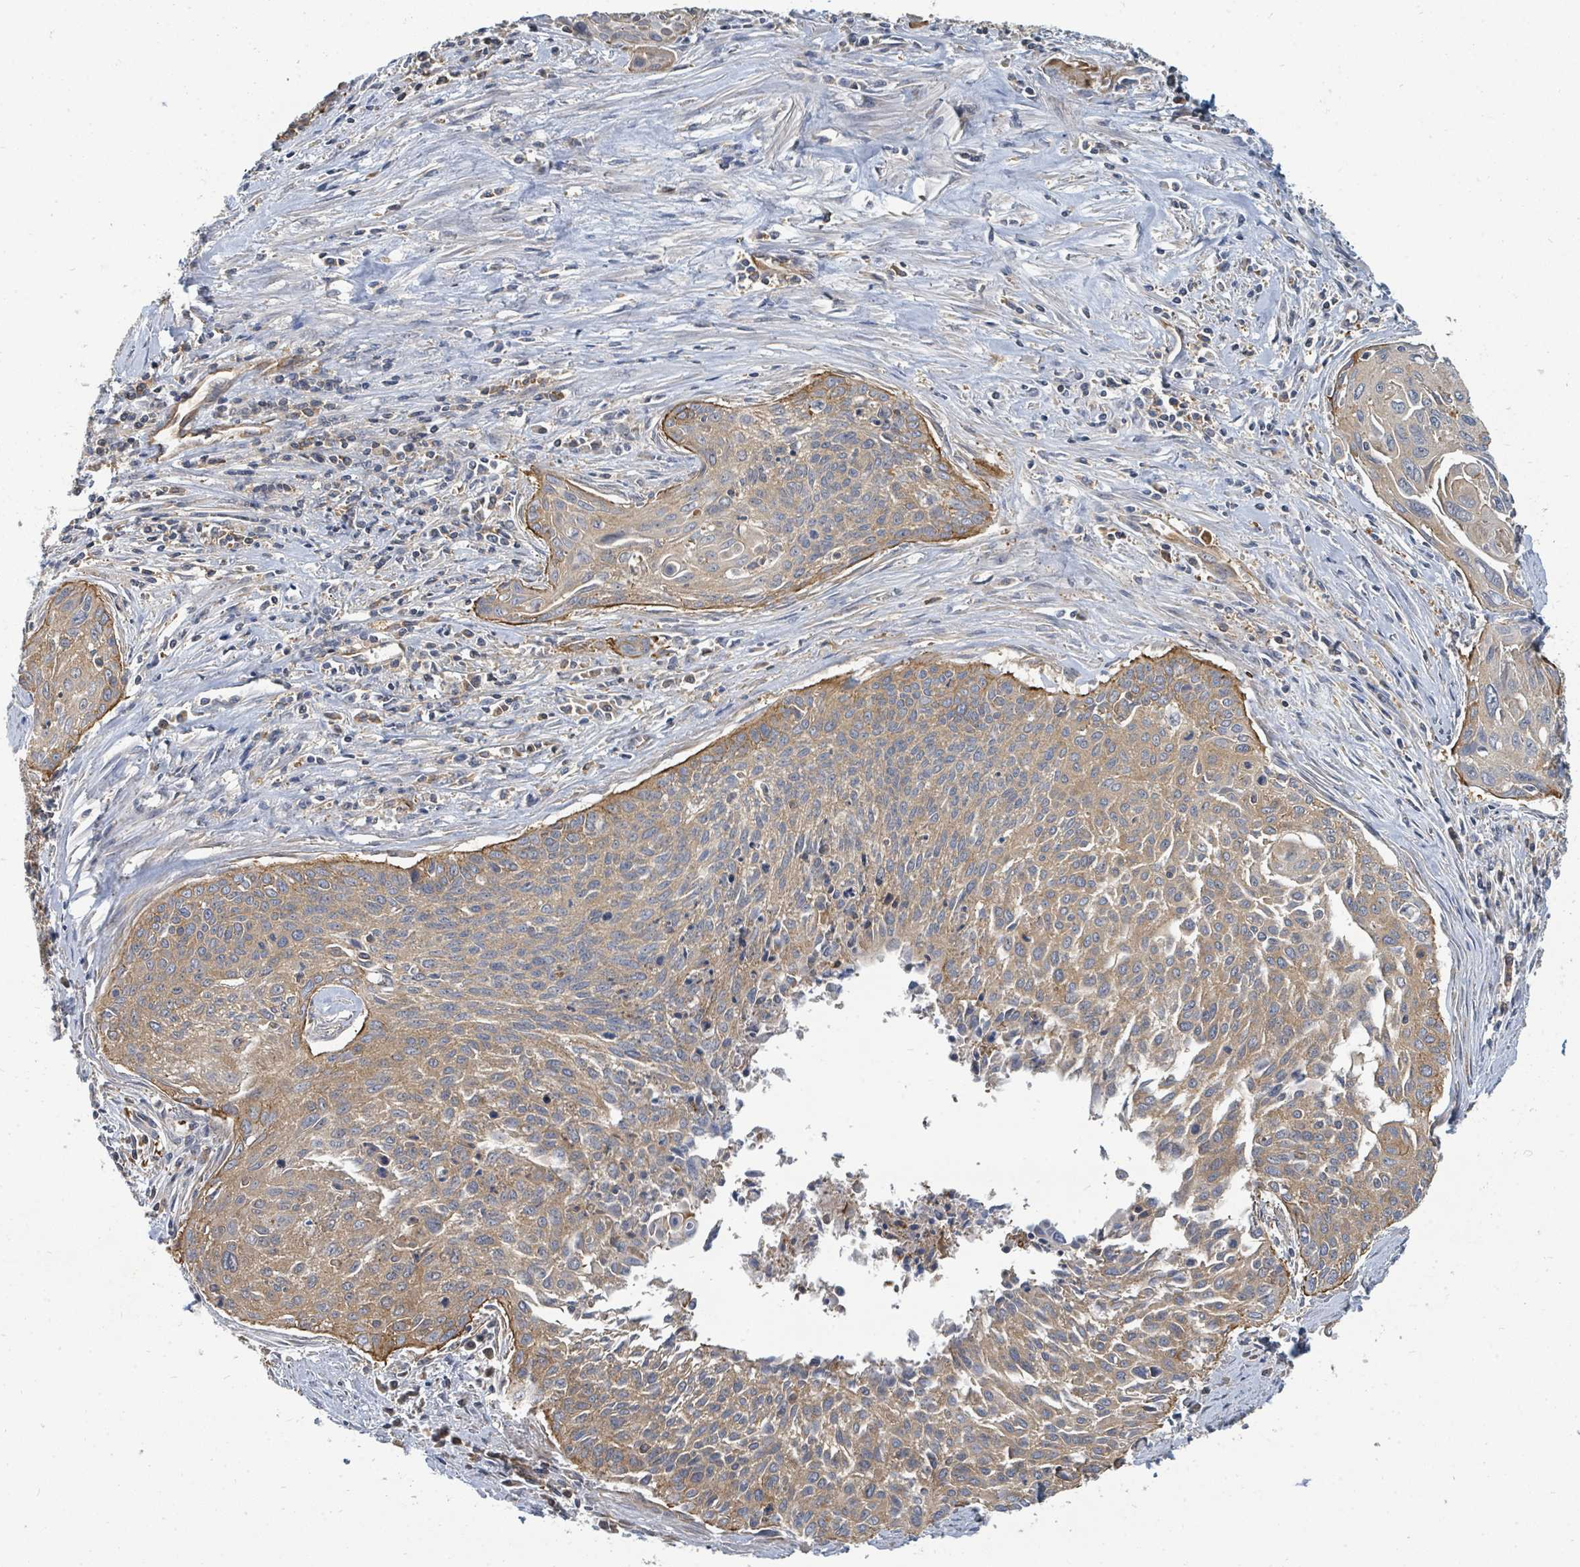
{"staining": {"intensity": "moderate", "quantity": "25%-75%", "location": "cytoplasmic/membranous"}, "tissue": "cervical cancer", "cell_type": "Tumor cells", "image_type": "cancer", "snomed": [{"axis": "morphology", "description": "Squamous cell carcinoma, NOS"}, {"axis": "topography", "description": "Cervix"}], "caption": "Cervical cancer (squamous cell carcinoma) stained for a protein exhibits moderate cytoplasmic/membranous positivity in tumor cells.", "gene": "BOLA2B", "patient": {"sex": "female", "age": 55}}